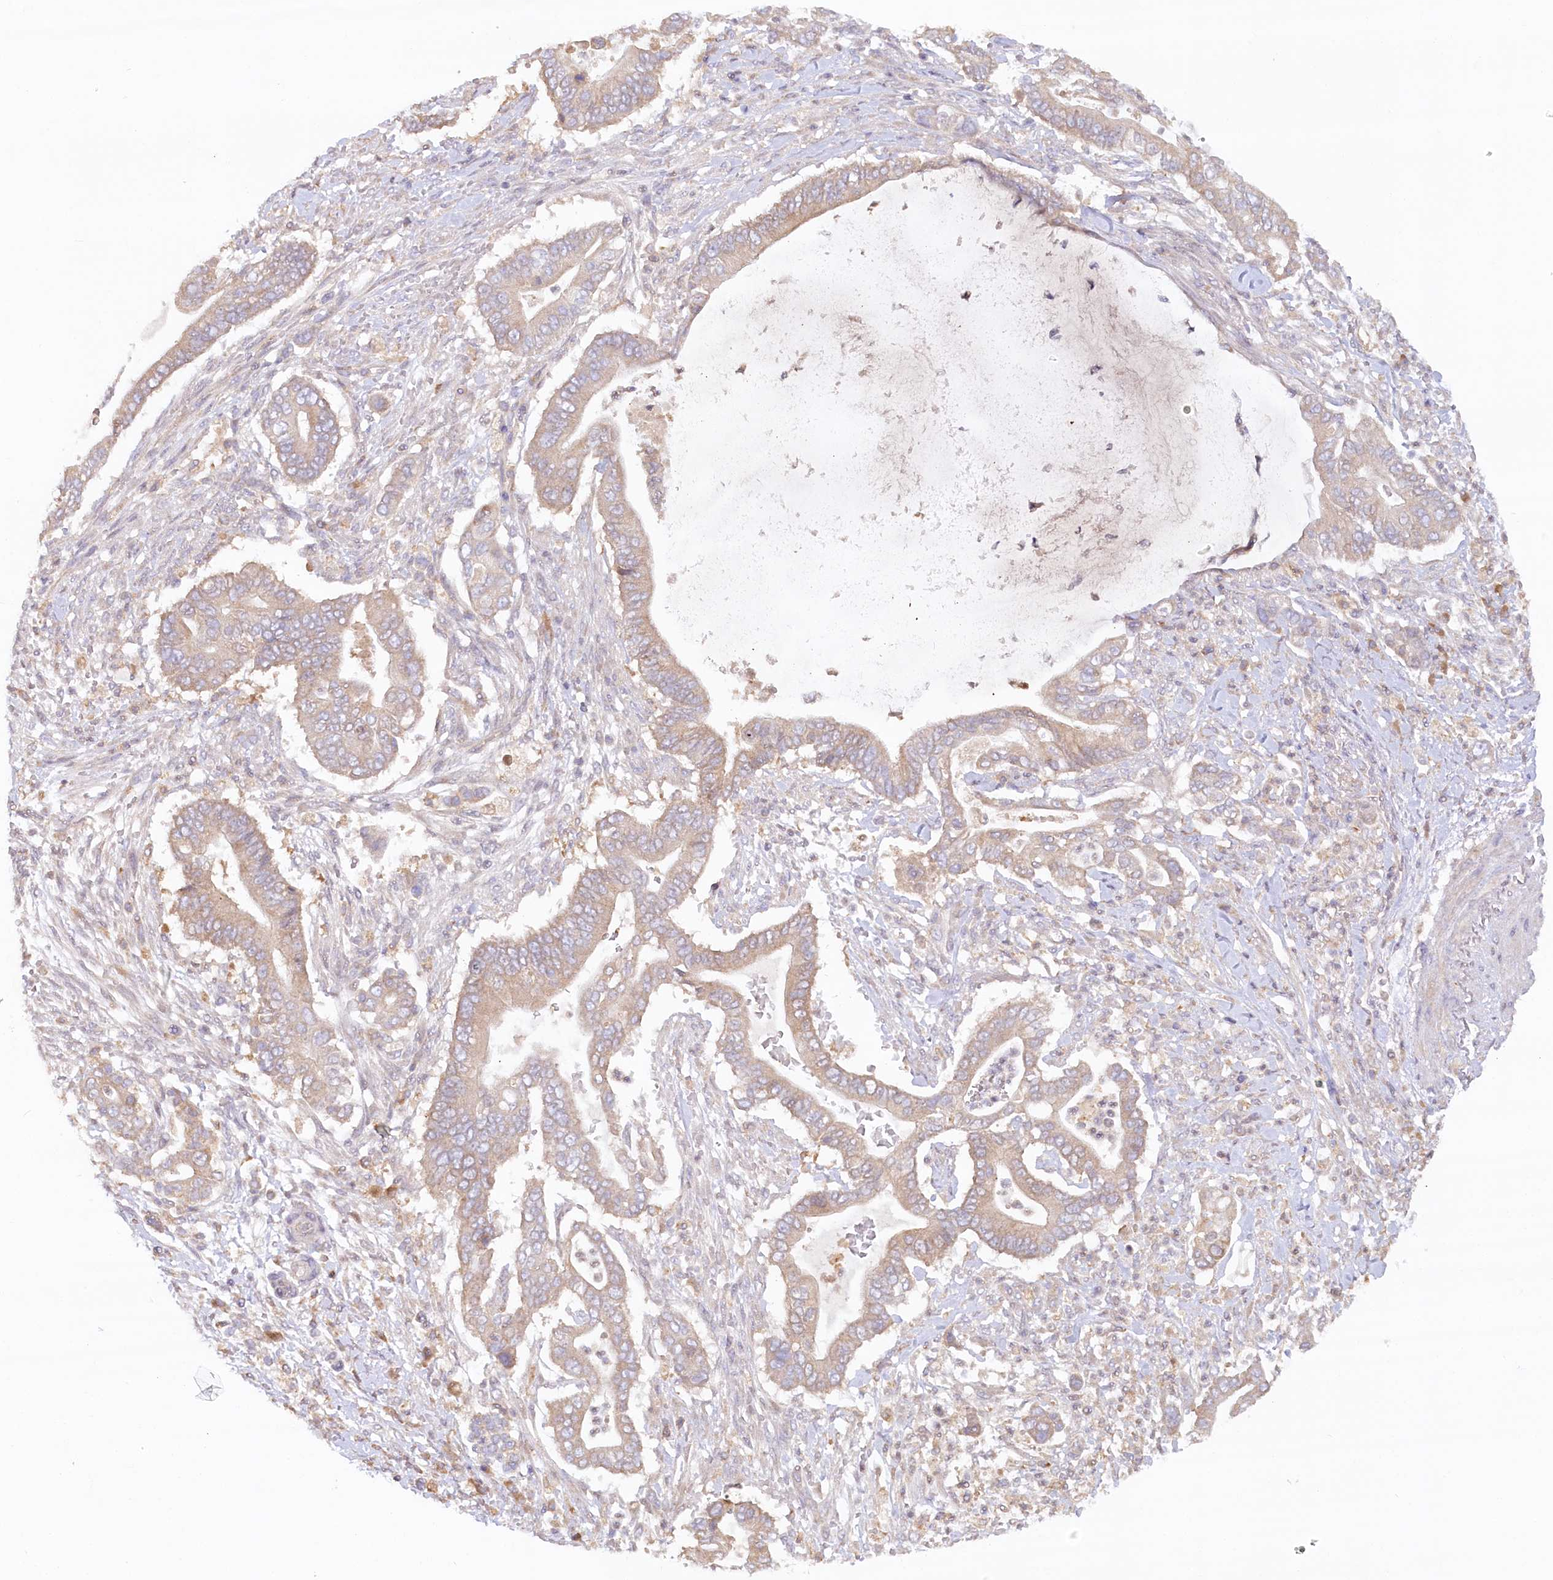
{"staining": {"intensity": "weak", "quantity": ">75%", "location": "cytoplasmic/membranous"}, "tissue": "pancreatic cancer", "cell_type": "Tumor cells", "image_type": "cancer", "snomed": [{"axis": "morphology", "description": "Adenocarcinoma, NOS"}, {"axis": "topography", "description": "Pancreas"}], "caption": "DAB (3,3'-diaminobenzidine) immunohistochemical staining of adenocarcinoma (pancreatic) exhibits weak cytoplasmic/membranous protein positivity in approximately >75% of tumor cells. The staining was performed using DAB (3,3'-diaminobenzidine), with brown indicating positive protein expression. Nuclei are stained blue with hematoxylin.", "gene": "PAIP2", "patient": {"sex": "male", "age": 68}}